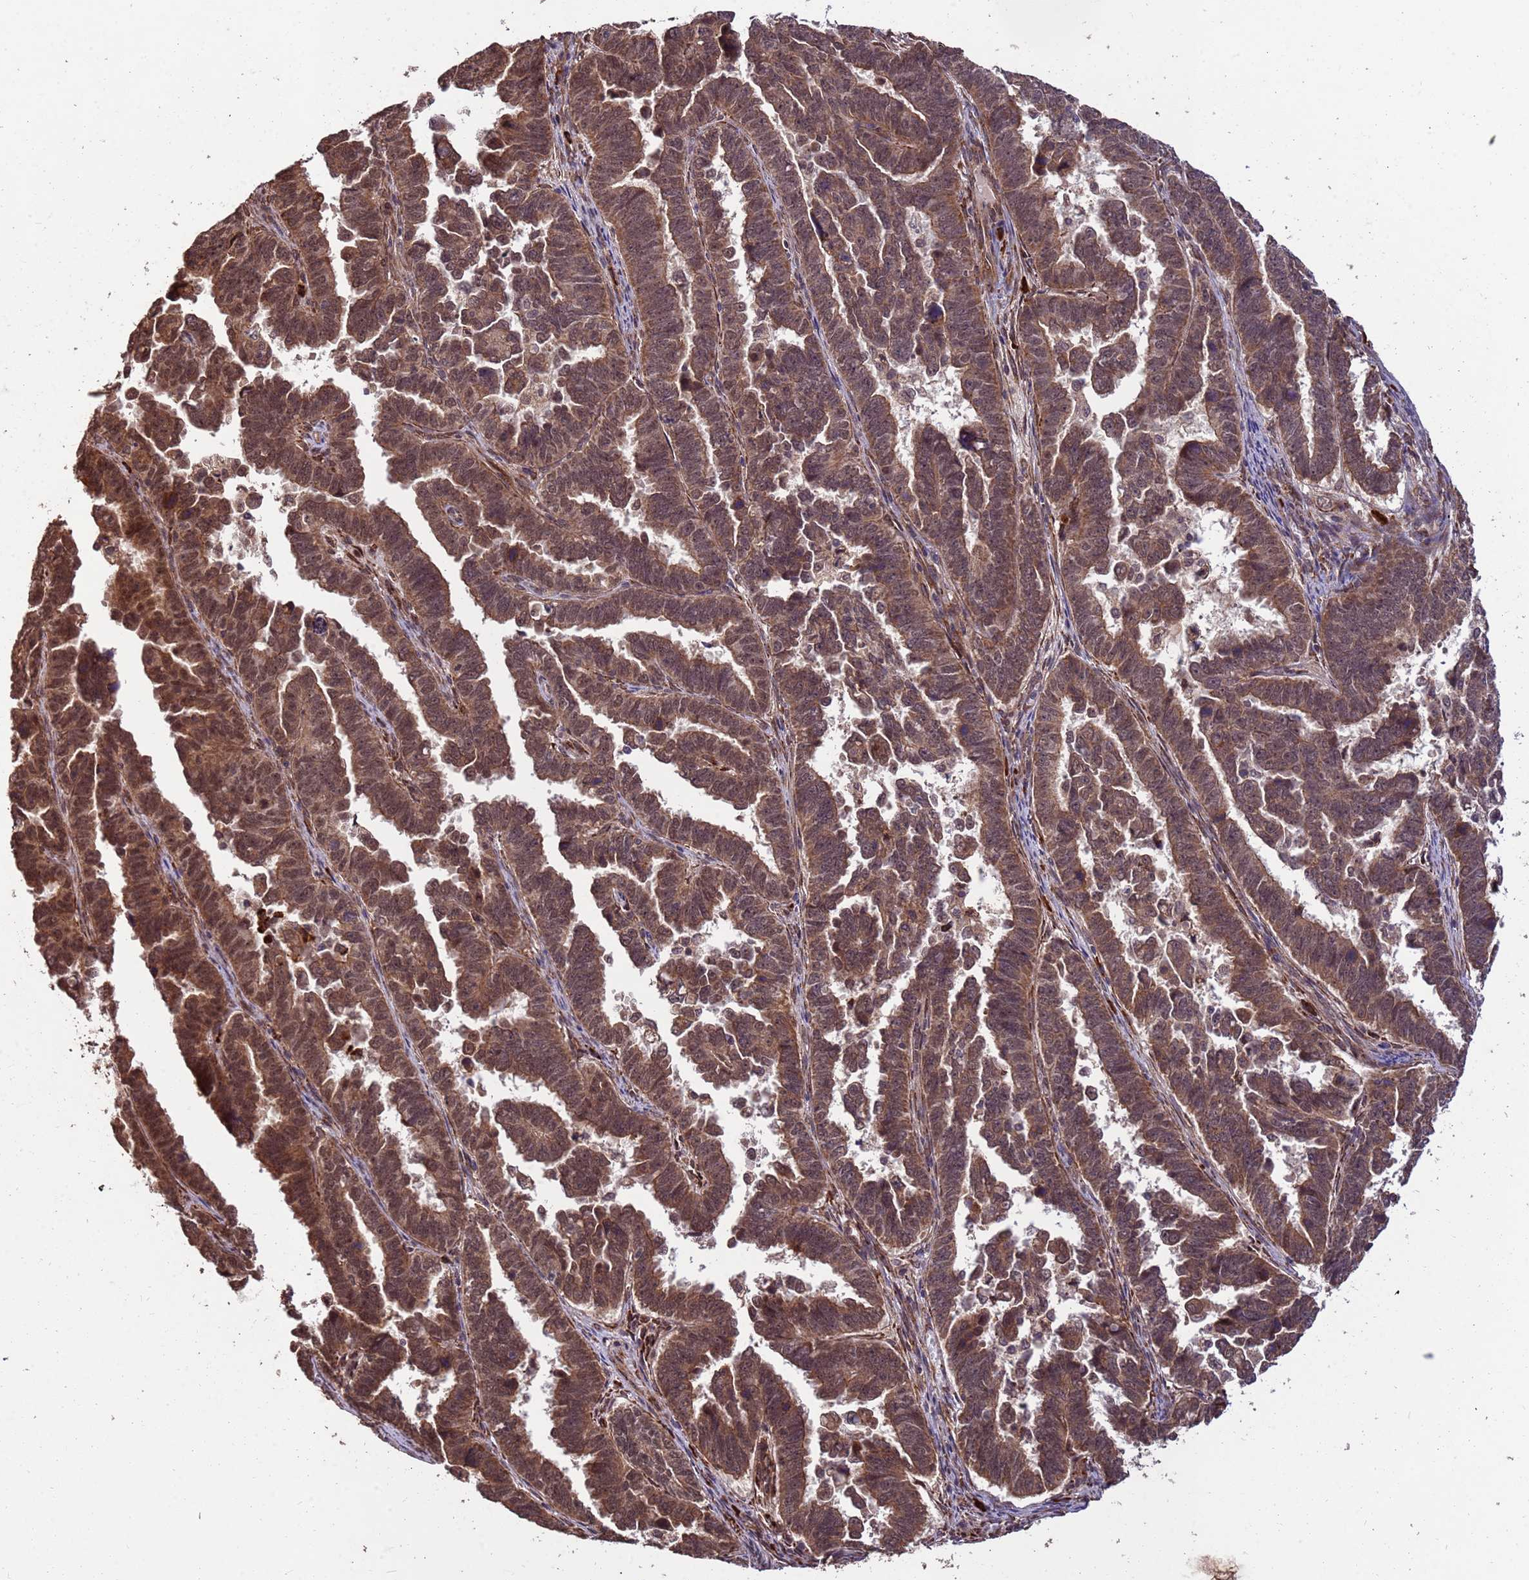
{"staining": {"intensity": "moderate", "quantity": ">75%", "location": "cytoplasmic/membranous,nuclear"}, "tissue": "endometrial cancer", "cell_type": "Tumor cells", "image_type": "cancer", "snomed": [{"axis": "morphology", "description": "Adenocarcinoma, NOS"}, {"axis": "topography", "description": "Endometrium"}], "caption": "Adenocarcinoma (endometrial) tissue shows moderate cytoplasmic/membranous and nuclear expression in approximately >75% of tumor cells, visualized by immunohistochemistry. Using DAB (brown) and hematoxylin (blue) stains, captured at high magnification using brightfield microscopy.", "gene": "ZNF619", "patient": {"sex": "female", "age": 75}}